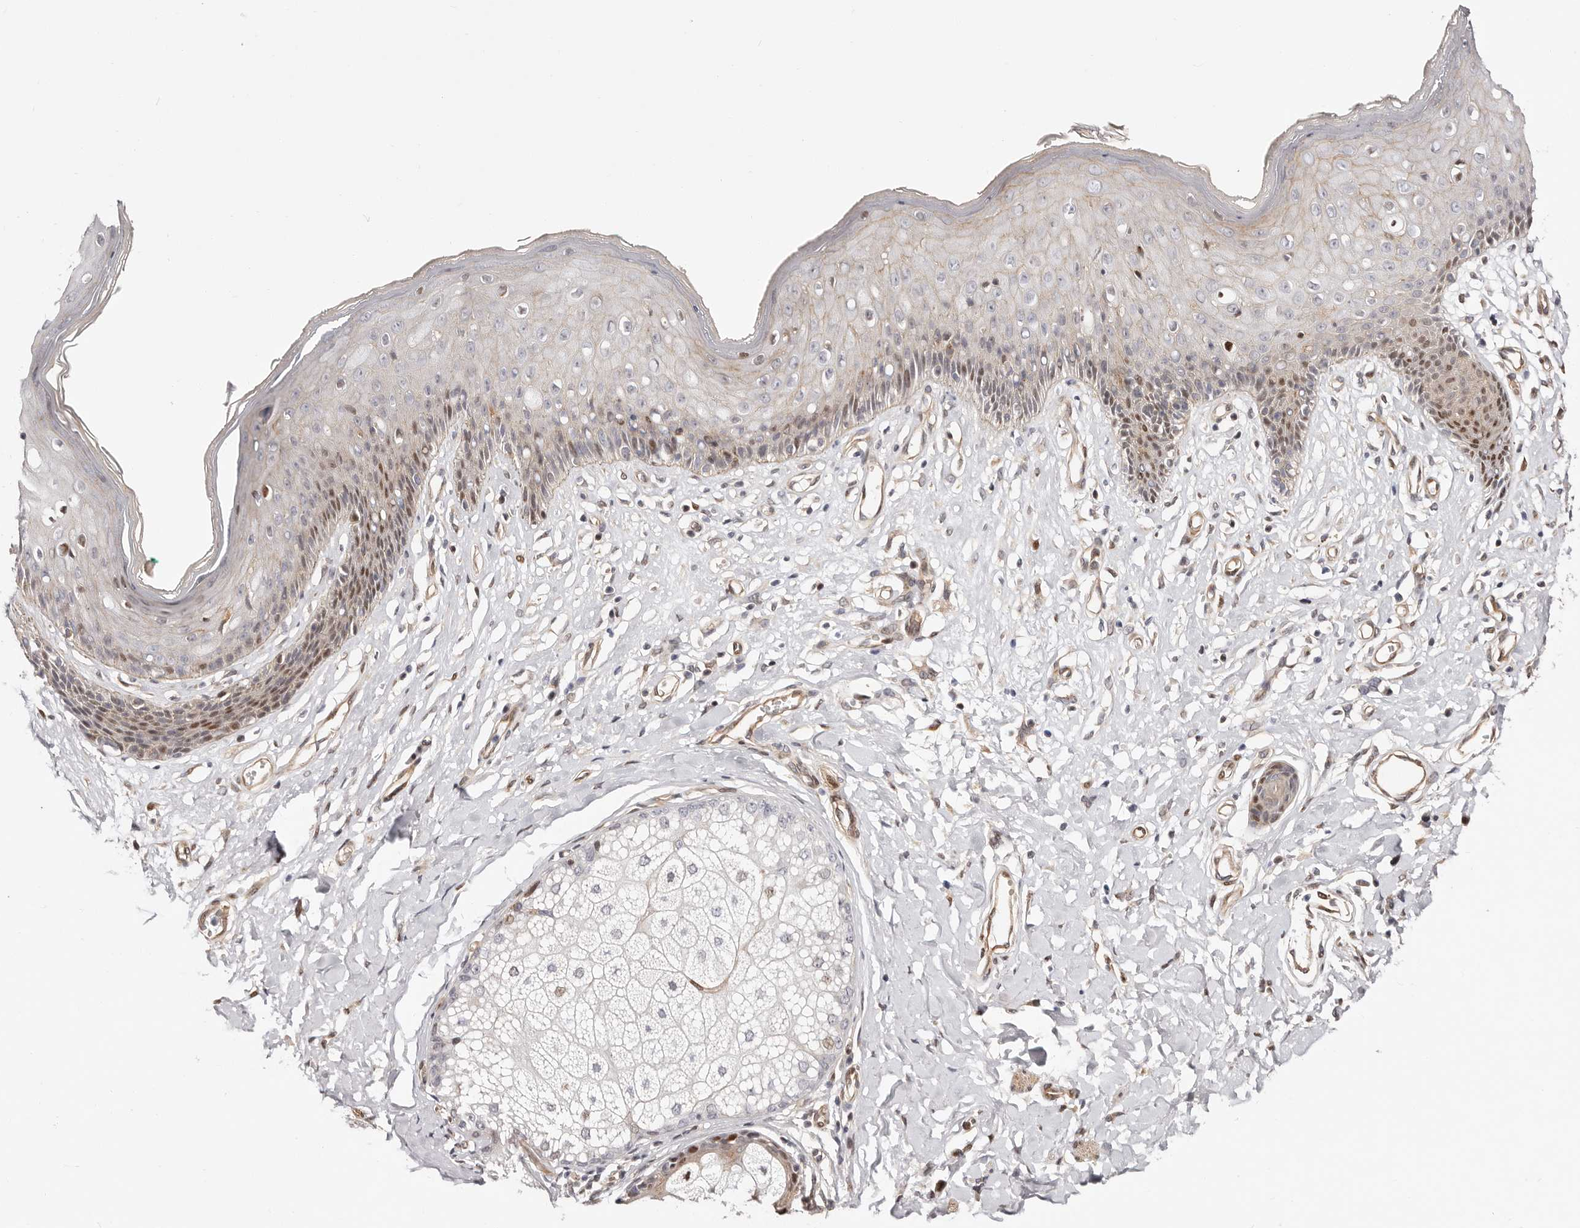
{"staining": {"intensity": "moderate", "quantity": "<25%", "location": "cytoplasmic/membranous,nuclear"}, "tissue": "skin", "cell_type": "Epidermal cells", "image_type": "normal", "snomed": [{"axis": "morphology", "description": "Normal tissue, NOS"}, {"axis": "morphology", "description": "Squamous cell carcinoma, NOS"}, {"axis": "topography", "description": "Vulva"}], "caption": "An immunohistochemistry photomicrograph of normal tissue is shown. Protein staining in brown labels moderate cytoplasmic/membranous,nuclear positivity in skin within epidermal cells. (brown staining indicates protein expression, while blue staining denotes nuclei).", "gene": "EPHX3", "patient": {"sex": "female", "age": 85}}